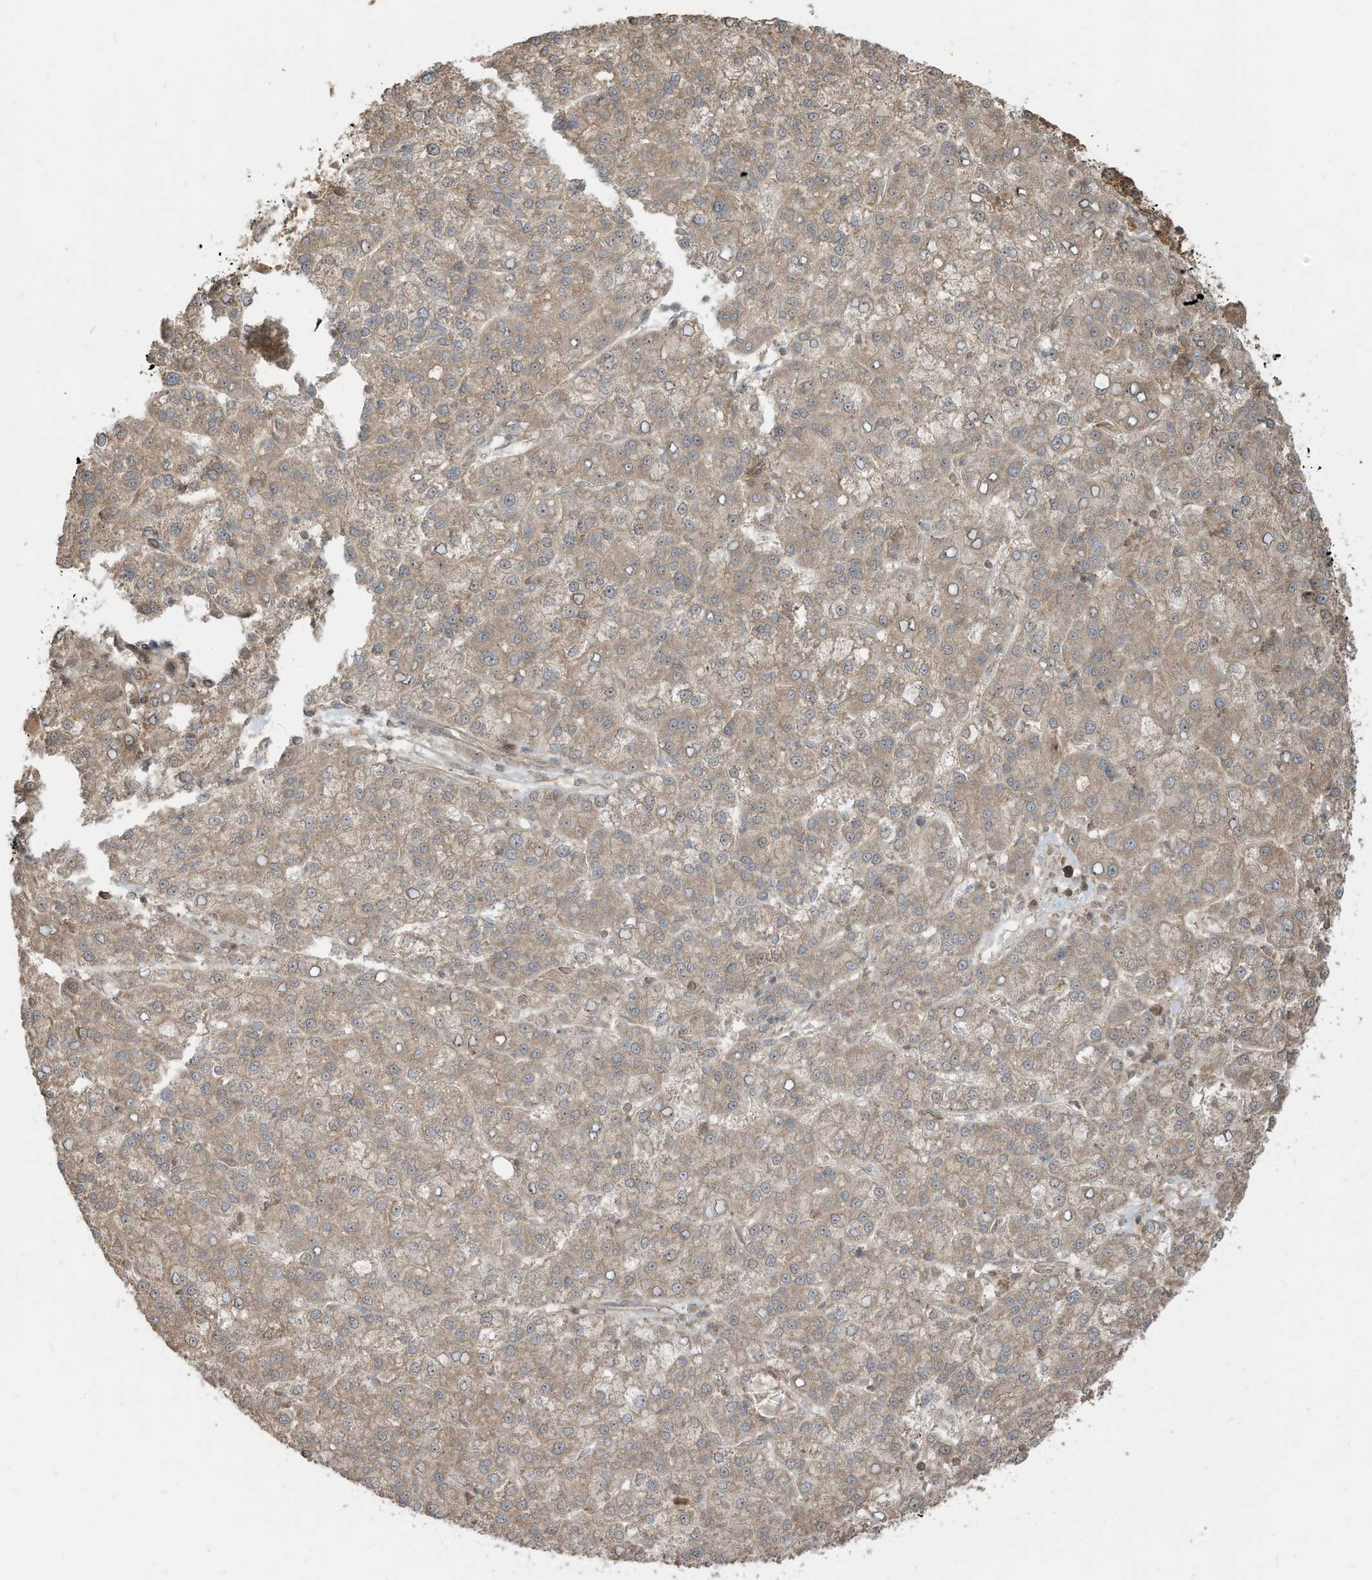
{"staining": {"intensity": "weak", "quantity": ">75%", "location": "cytoplasmic/membranous"}, "tissue": "liver cancer", "cell_type": "Tumor cells", "image_type": "cancer", "snomed": [{"axis": "morphology", "description": "Carcinoma, Hepatocellular, NOS"}, {"axis": "topography", "description": "Liver"}], "caption": "Liver cancer (hepatocellular carcinoma) tissue shows weak cytoplasmic/membranous expression in about >75% of tumor cells, visualized by immunohistochemistry. Using DAB (3,3'-diaminobenzidine) (brown) and hematoxylin (blue) stains, captured at high magnification using brightfield microscopy.", "gene": "CARF", "patient": {"sex": "female", "age": 58}}